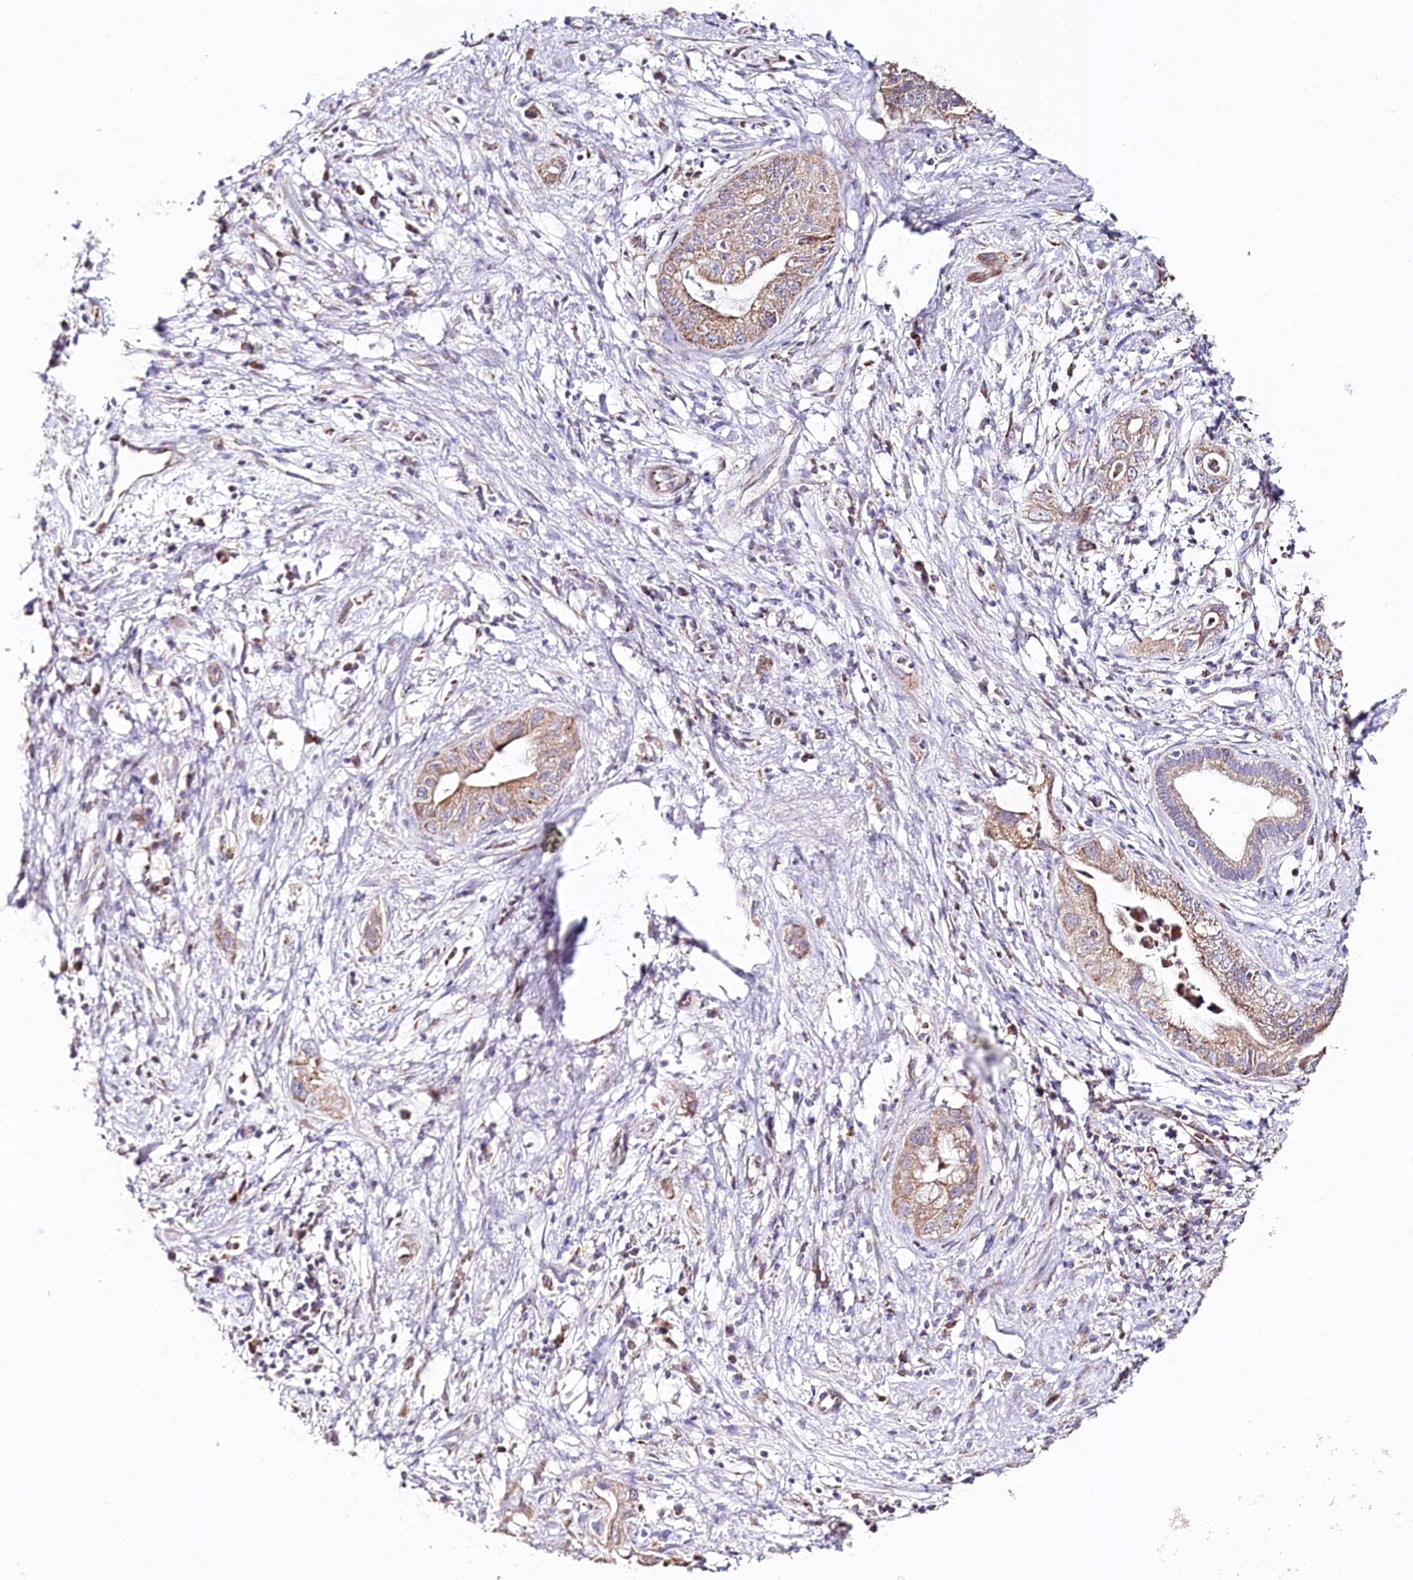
{"staining": {"intensity": "weak", "quantity": ">75%", "location": "cytoplasmic/membranous"}, "tissue": "pancreatic cancer", "cell_type": "Tumor cells", "image_type": "cancer", "snomed": [{"axis": "morphology", "description": "Adenocarcinoma, NOS"}, {"axis": "topography", "description": "Pancreas"}], "caption": "Immunohistochemical staining of human pancreatic cancer (adenocarcinoma) displays weak cytoplasmic/membranous protein expression in approximately >75% of tumor cells.", "gene": "MMP25", "patient": {"sex": "female", "age": 73}}